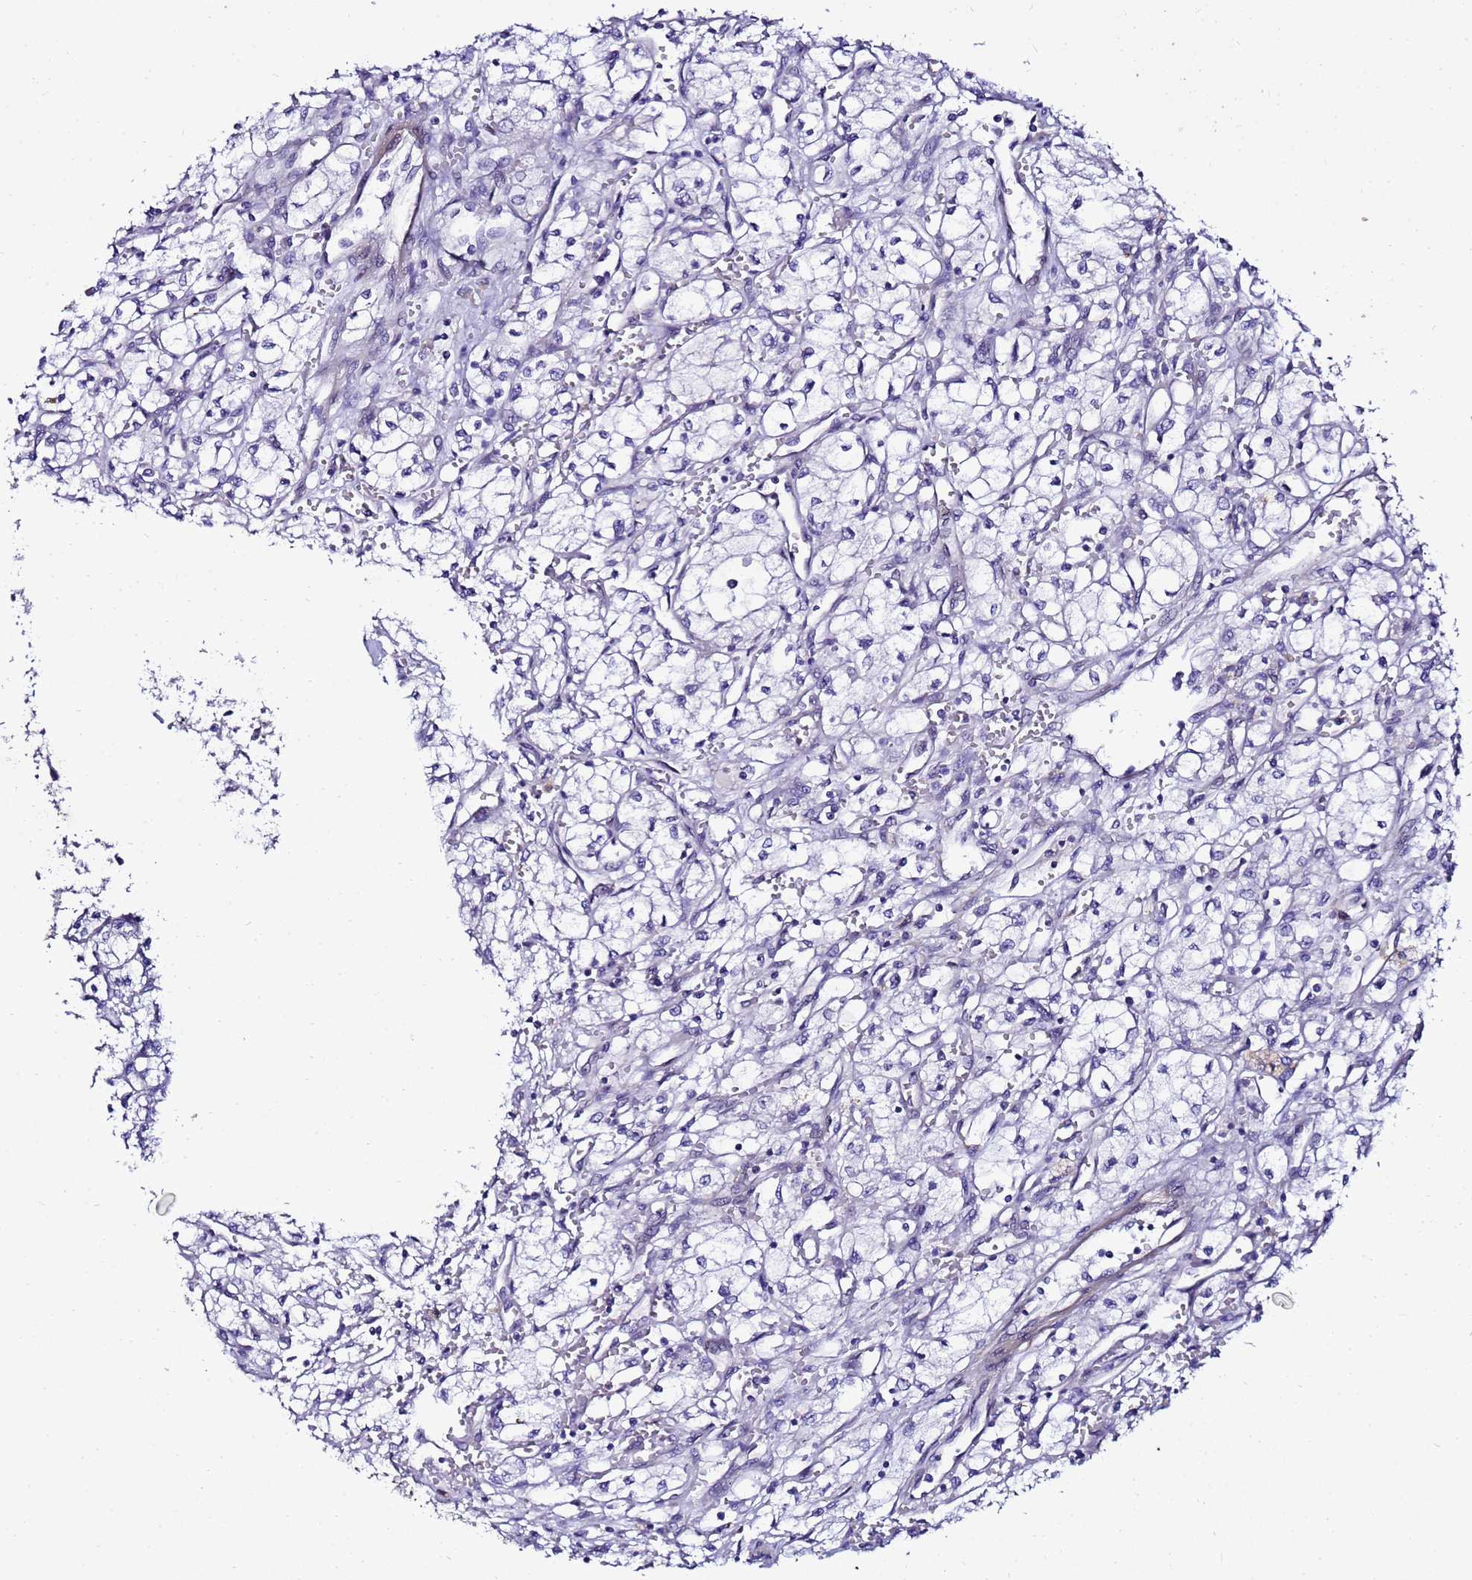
{"staining": {"intensity": "negative", "quantity": "none", "location": "none"}, "tissue": "renal cancer", "cell_type": "Tumor cells", "image_type": "cancer", "snomed": [{"axis": "morphology", "description": "Adenocarcinoma, NOS"}, {"axis": "topography", "description": "Kidney"}], "caption": "Tumor cells are negative for protein expression in human renal cancer (adenocarcinoma).", "gene": "FAM166B", "patient": {"sex": "male", "age": 59}}